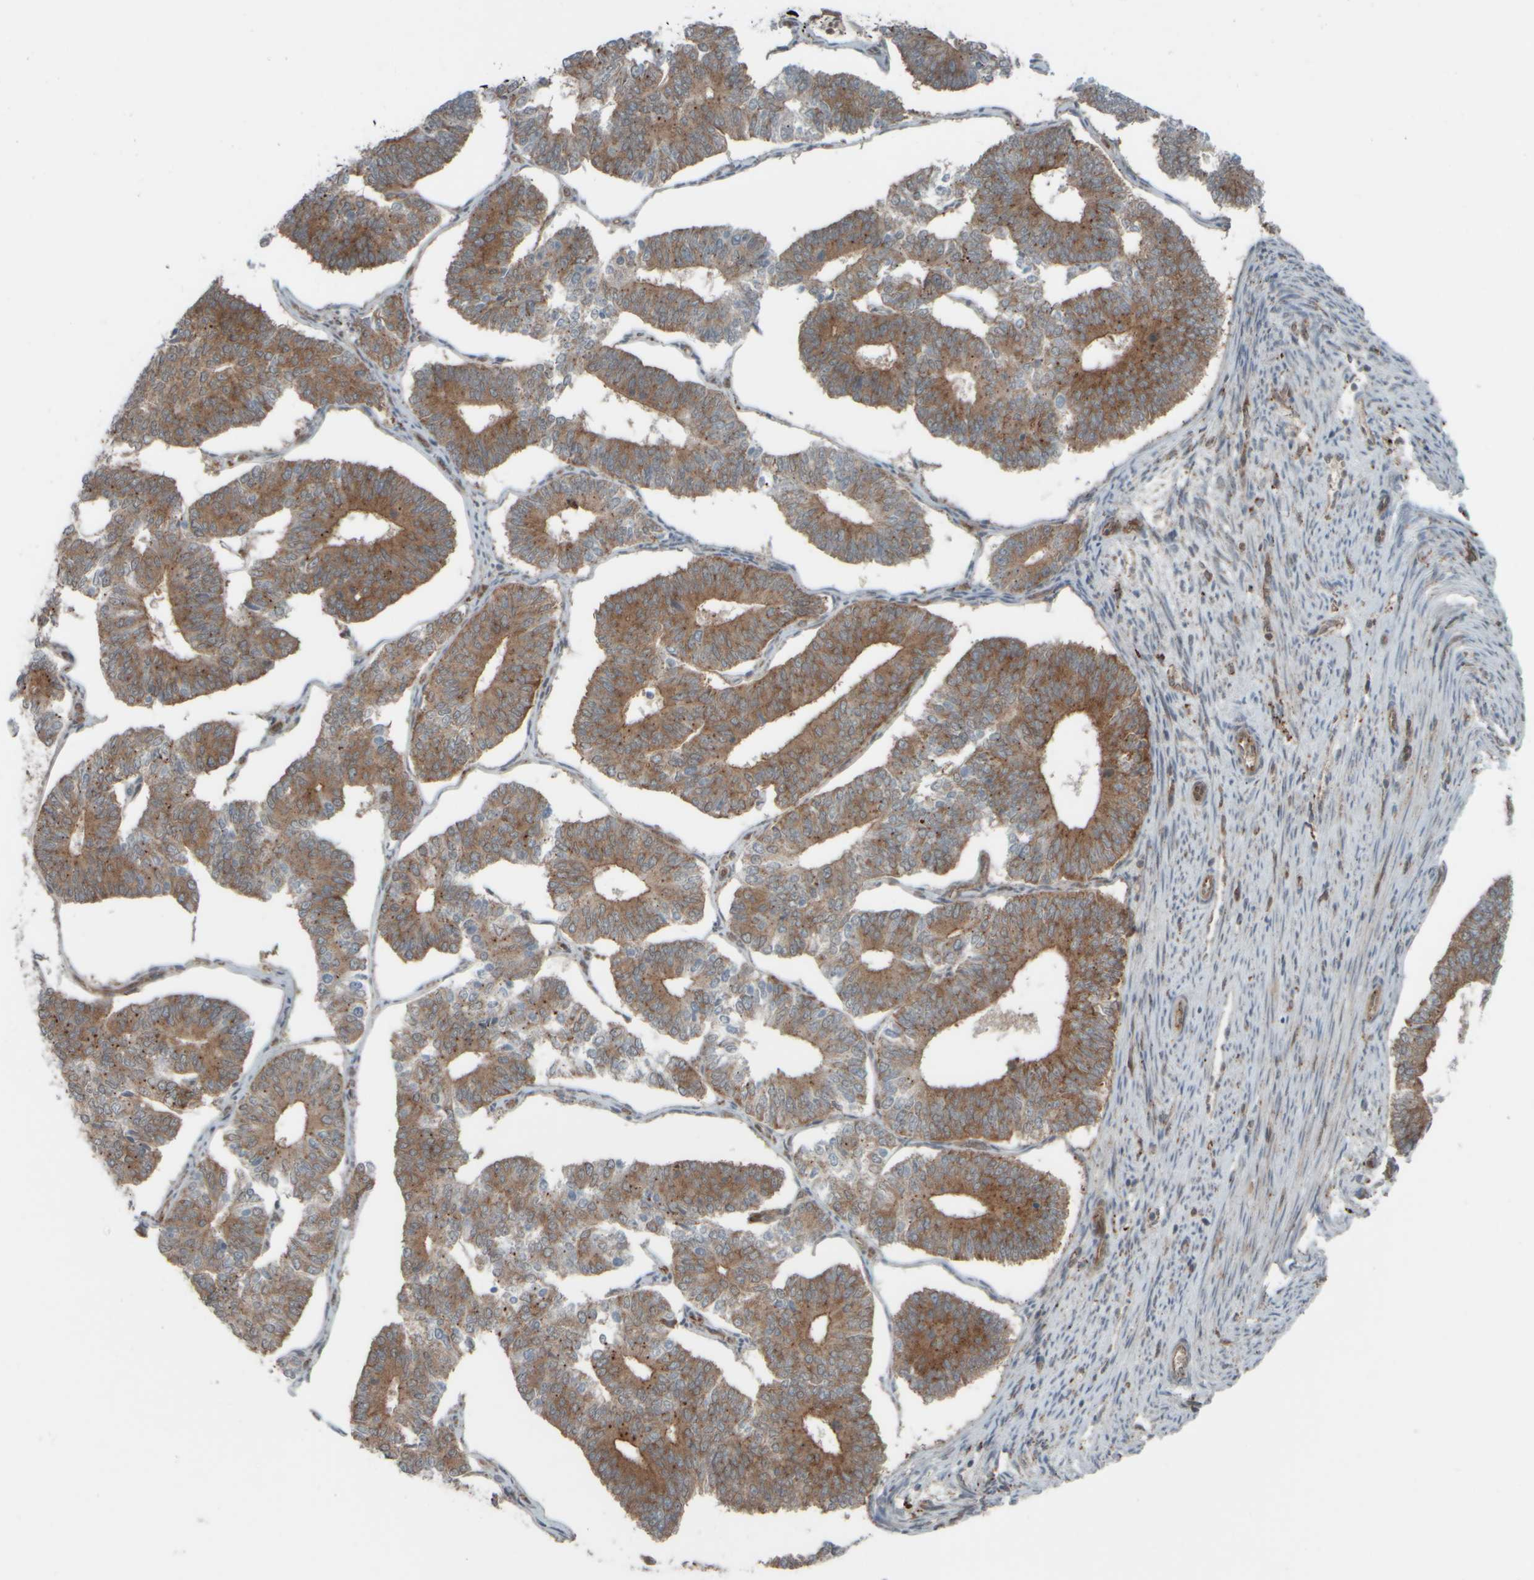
{"staining": {"intensity": "moderate", "quantity": ">75%", "location": "cytoplasmic/membranous"}, "tissue": "endometrial cancer", "cell_type": "Tumor cells", "image_type": "cancer", "snomed": [{"axis": "morphology", "description": "Adenocarcinoma, NOS"}, {"axis": "topography", "description": "Endometrium"}], "caption": "This image demonstrates IHC staining of human endometrial cancer, with medium moderate cytoplasmic/membranous staining in approximately >75% of tumor cells.", "gene": "GIGYF1", "patient": {"sex": "female", "age": 70}}